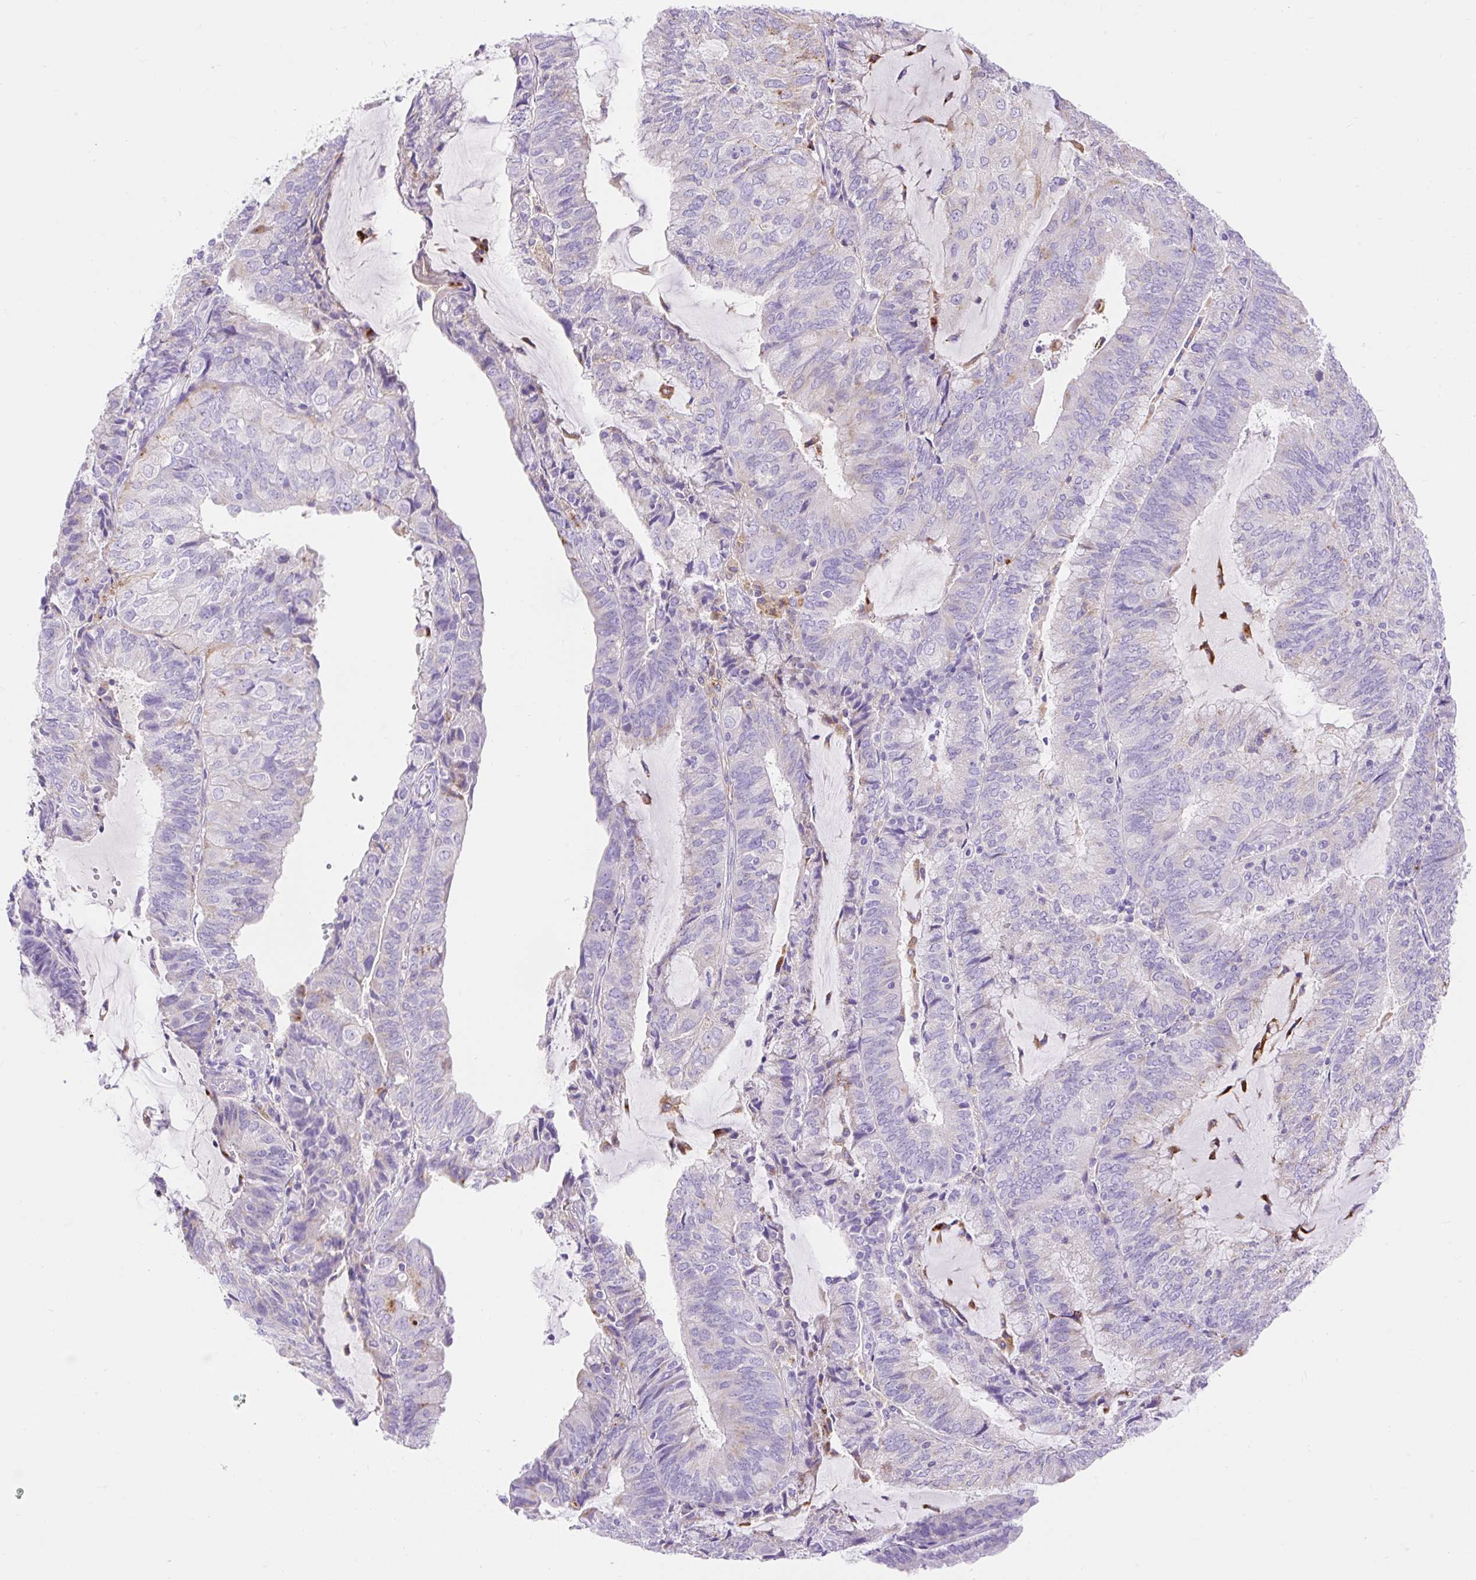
{"staining": {"intensity": "negative", "quantity": "none", "location": "none"}, "tissue": "endometrial cancer", "cell_type": "Tumor cells", "image_type": "cancer", "snomed": [{"axis": "morphology", "description": "Adenocarcinoma, NOS"}, {"axis": "topography", "description": "Endometrium"}], "caption": "Immunohistochemistry photomicrograph of human endometrial cancer stained for a protein (brown), which exhibits no staining in tumor cells.", "gene": "HEXB", "patient": {"sex": "female", "age": 81}}